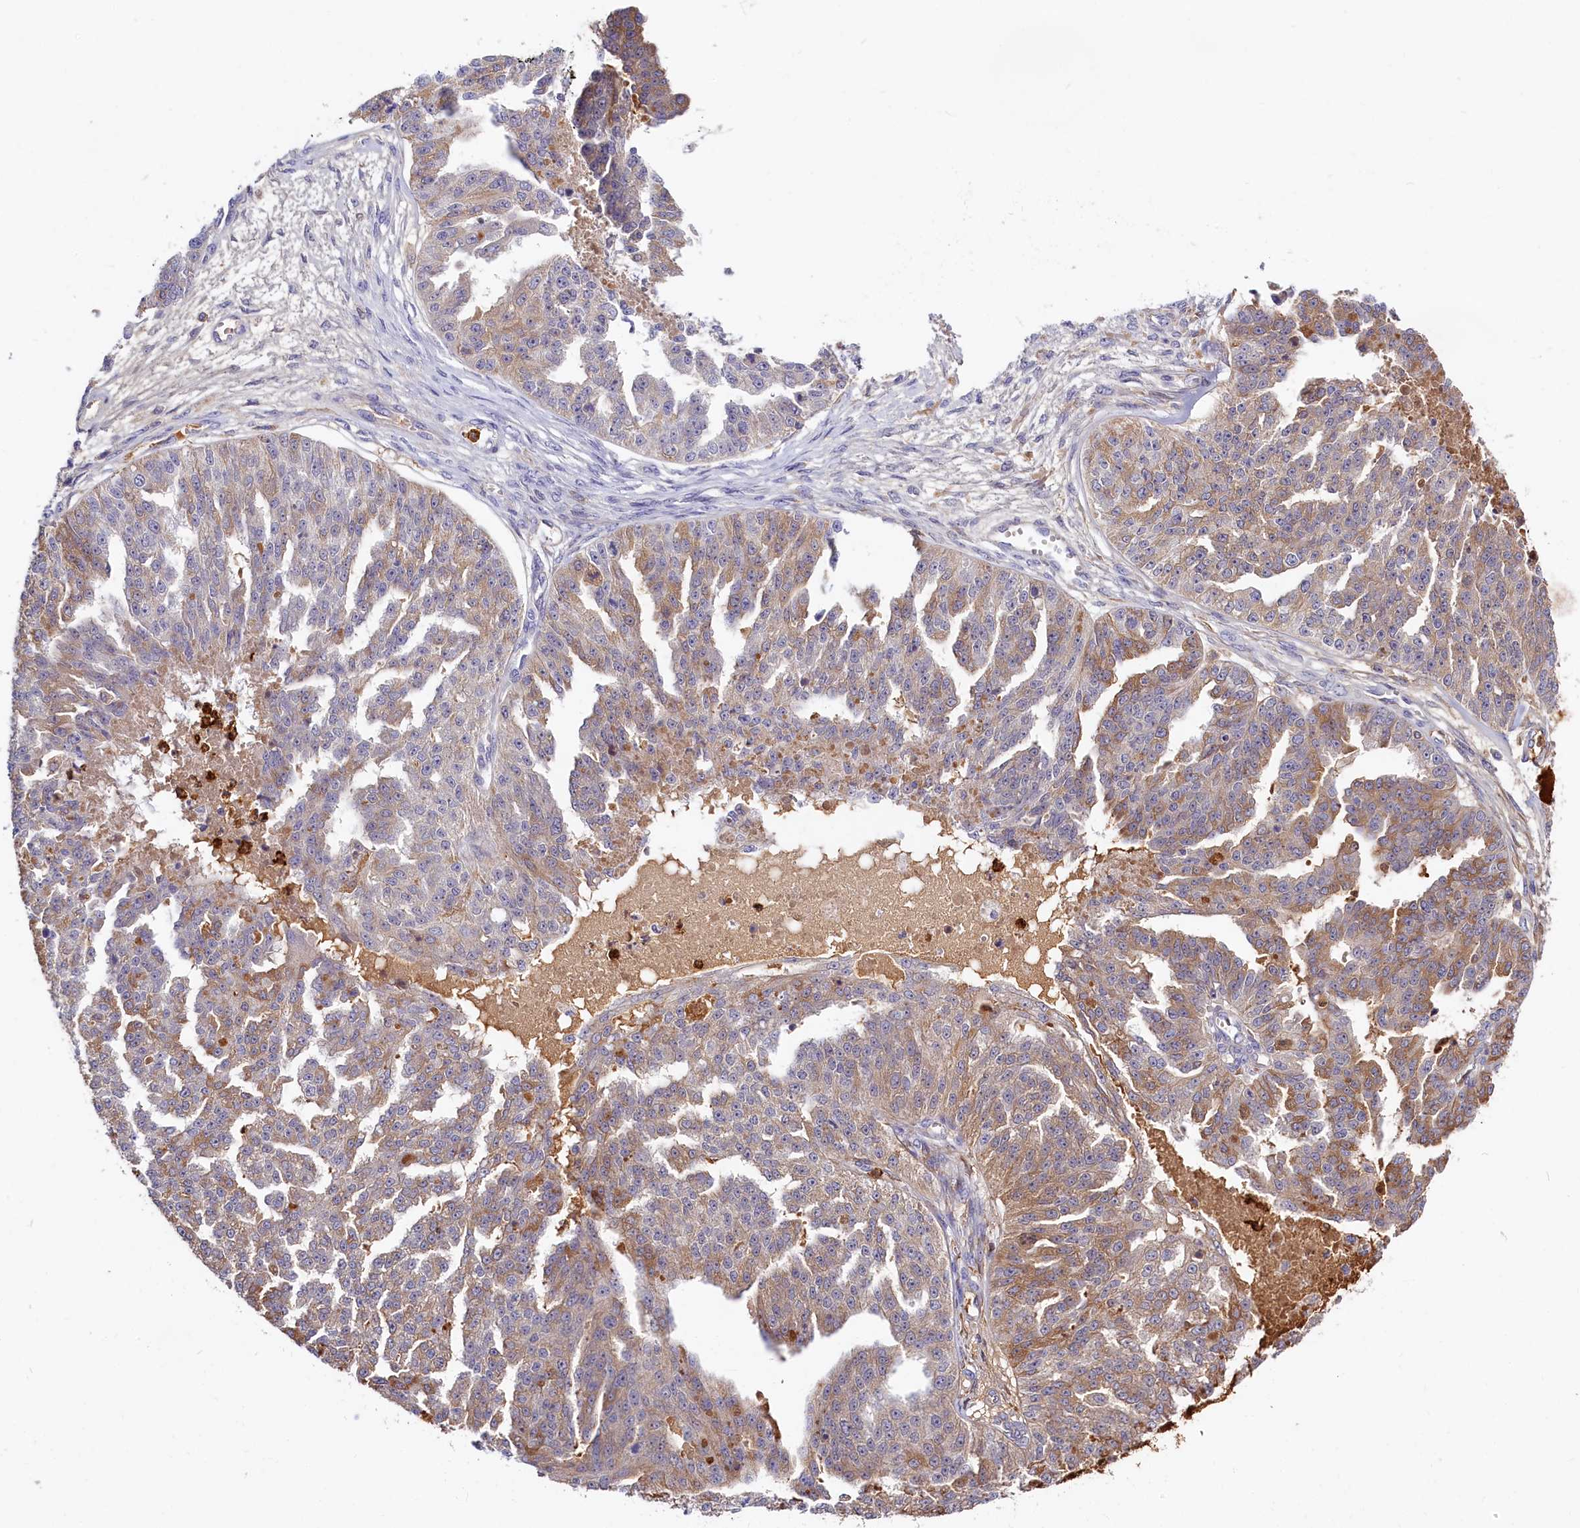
{"staining": {"intensity": "moderate", "quantity": "25%-75%", "location": "cytoplasmic/membranous"}, "tissue": "ovarian cancer", "cell_type": "Tumor cells", "image_type": "cancer", "snomed": [{"axis": "morphology", "description": "Cystadenocarcinoma, serous, NOS"}, {"axis": "topography", "description": "Ovary"}], "caption": "This image reveals serous cystadenocarcinoma (ovarian) stained with immunohistochemistry (IHC) to label a protein in brown. The cytoplasmic/membranous of tumor cells show moderate positivity for the protein. Nuclei are counter-stained blue.", "gene": "ADGRD1", "patient": {"sex": "female", "age": 58}}